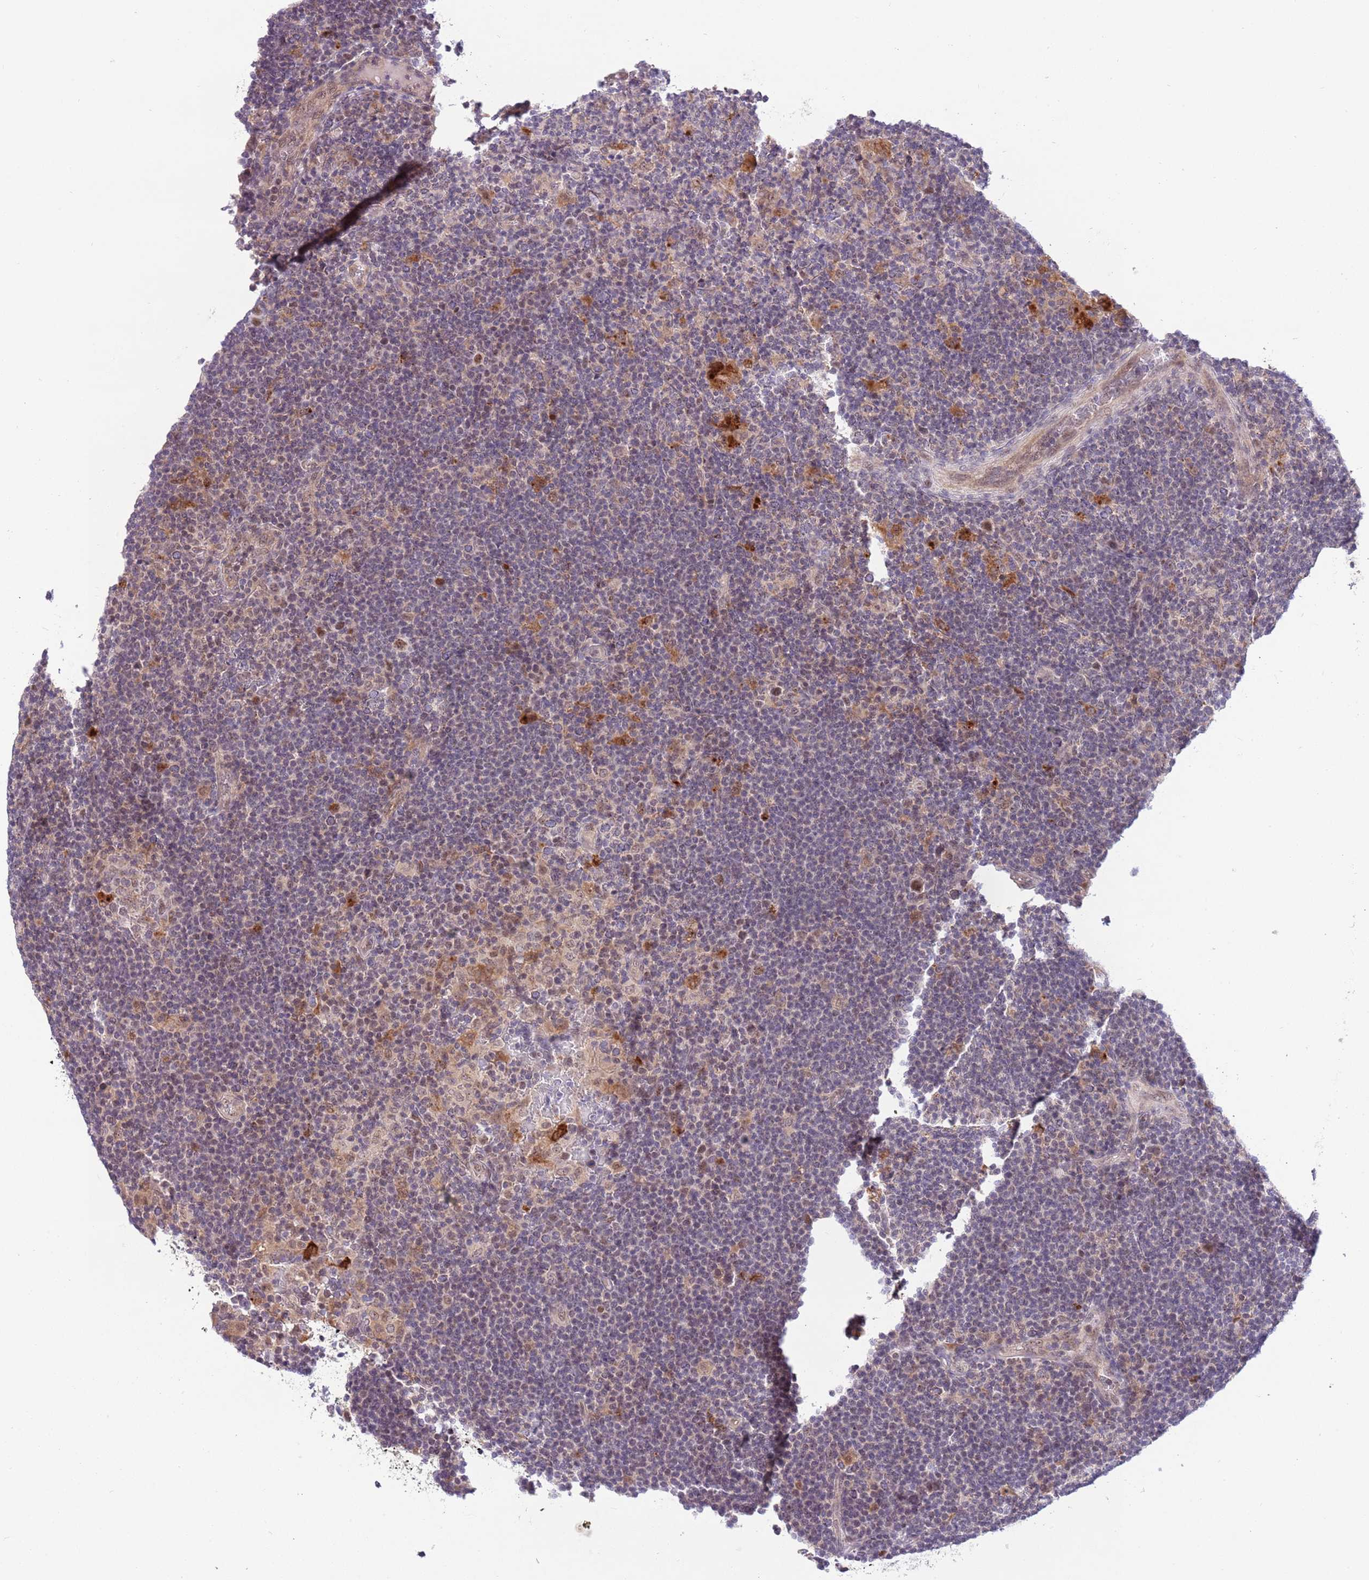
{"staining": {"intensity": "weak", "quantity": "25%-75%", "location": "cytoplasmic/membranous,nuclear"}, "tissue": "lymphoma", "cell_type": "Tumor cells", "image_type": "cancer", "snomed": [{"axis": "morphology", "description": "Hodgkin's disease, NOS"}, {"axis": "topography", "description": "Lymph node"}], "caption": "The photomicrograph exhibits staining of lymphoma, revealing weak cytoplasmic/membranous and nuclear protein expression (brown color) within tumor cells.", "gene": "TRIM27", "patient": {"sex": "female", "age": 57}}